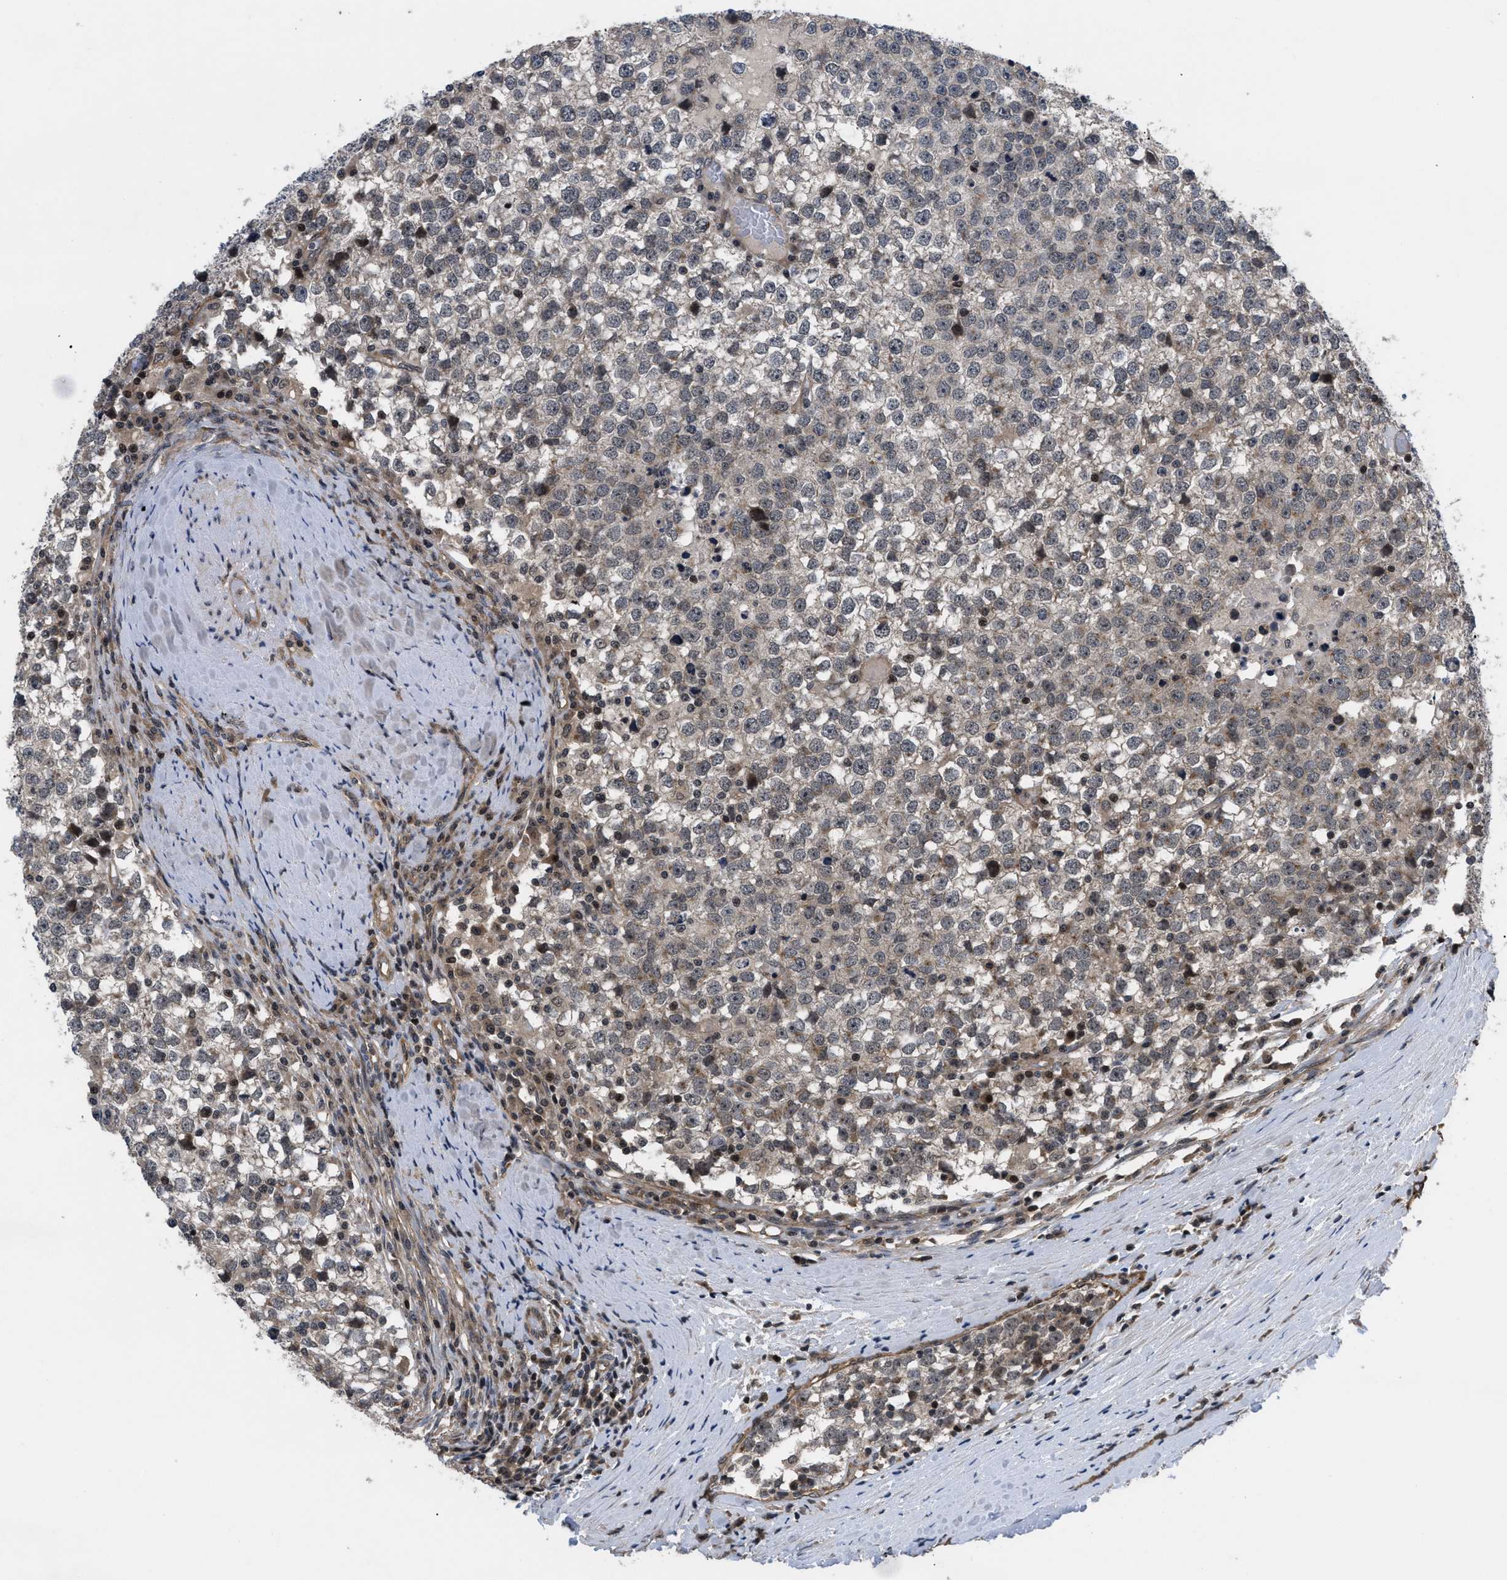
{"staining": {"intensity": "weak", "quantity": "<25%", "location": "cytoplasmic/membranous"}, "tissue": "testis cancer", "cell_type": "Tumor cells", "image_type": "cancer", "snomed": [{"axis": "morphology", "description": "Seminoma, NOS"}, {"axis": "topography", "description": "Testis"}], "caption": "Immunohistochemical staining of human testis seminoma exhibits no significant positivity in tumor cells.", "gene": "DNAJC14", "patient": {"sex": "male", "age": 65}}